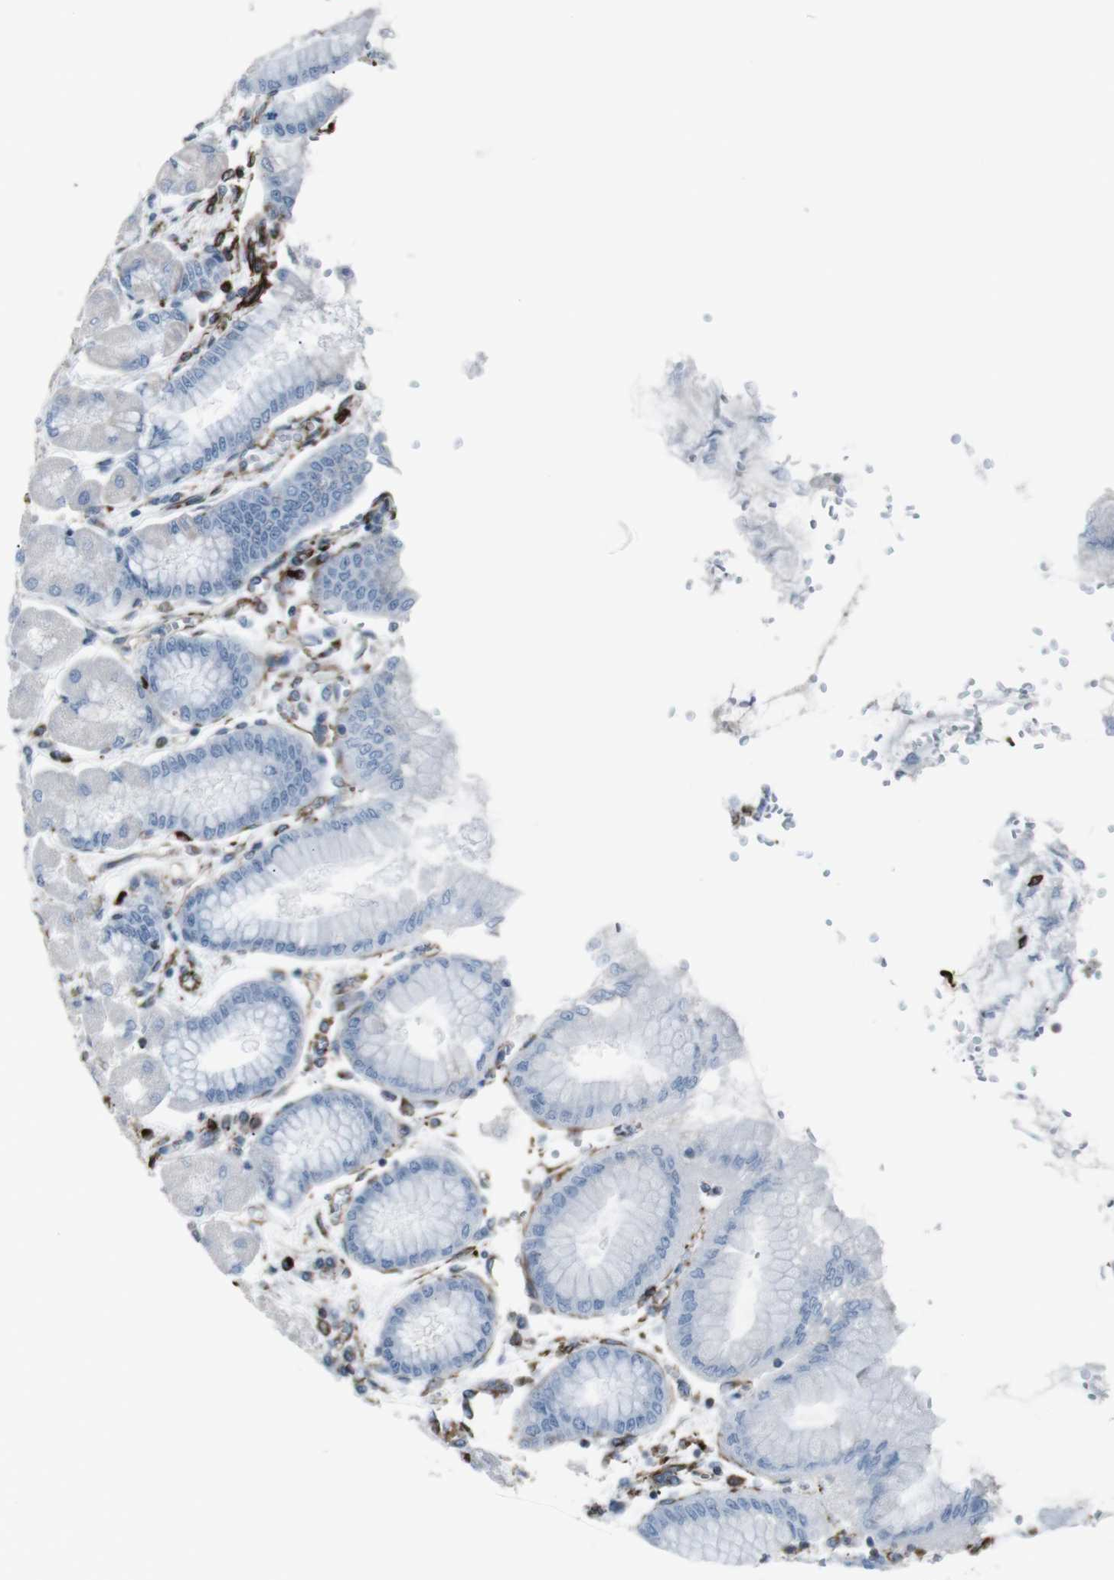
{"staining": {"intensity": "negative", "quantity": "none", "location": "none"}, "tissue": "stomach", "cell_type": "Glandular cells", "image_type": "normal", "snomed": [{"axis": "morphology", "description": "Normal tissue, NOS"}, {"axis": "topography", "description": "Stomach, upper"}], "caption": "Normal stomach was stained to show a protein in brown. There is no significant expression in glandular cells. The staining was performed using DAB to visualize the protein expression in brown, while the nuclei were stained in blue with hematoxylin (Magnification: 20x).", "gene": "ZDHHC6", "patient": {"sex": "female", "age": 56}}